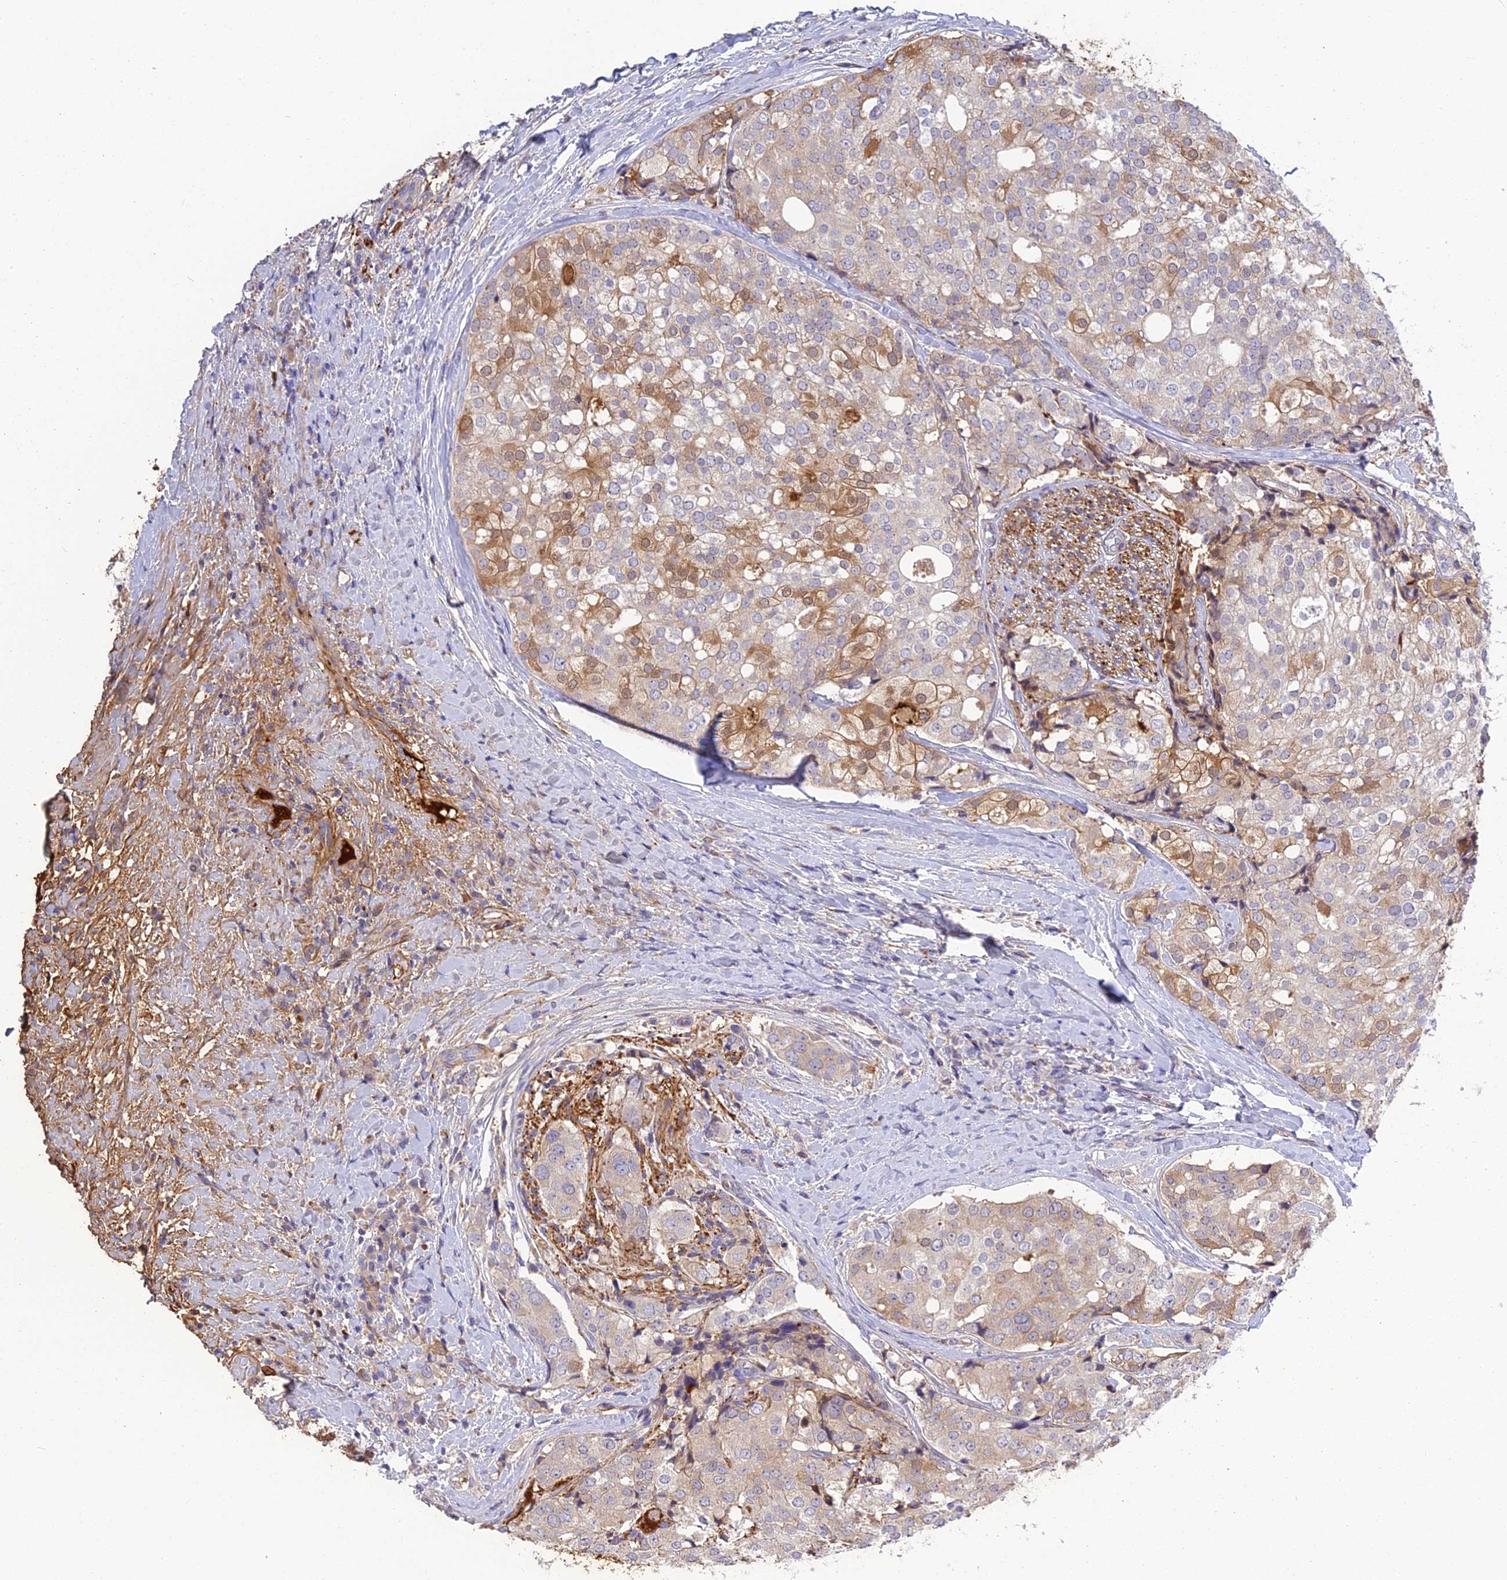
{"staining": {"intensity": "moderate", "quantity": "<25%", "location": "cytoplasmic/membranous"}, "tissue": "prostate cancer", "cell_type": "Tumor cells", "image_type": "cancer", "snomed": [{"axis": "morphology", "description": "Adenocarcinoma, High grade"}, {"axis": "topography", "description": "Prostate"}], "caption": "Prostate high-grade adenocarcinoma tissue demonstrates moderate cytoplasmic/membranous positivity in about <25% of tumor cells, visualized by immunohistochemistry.", "gene": "PZP", "patient": {"sex": "male", "age": 49}}